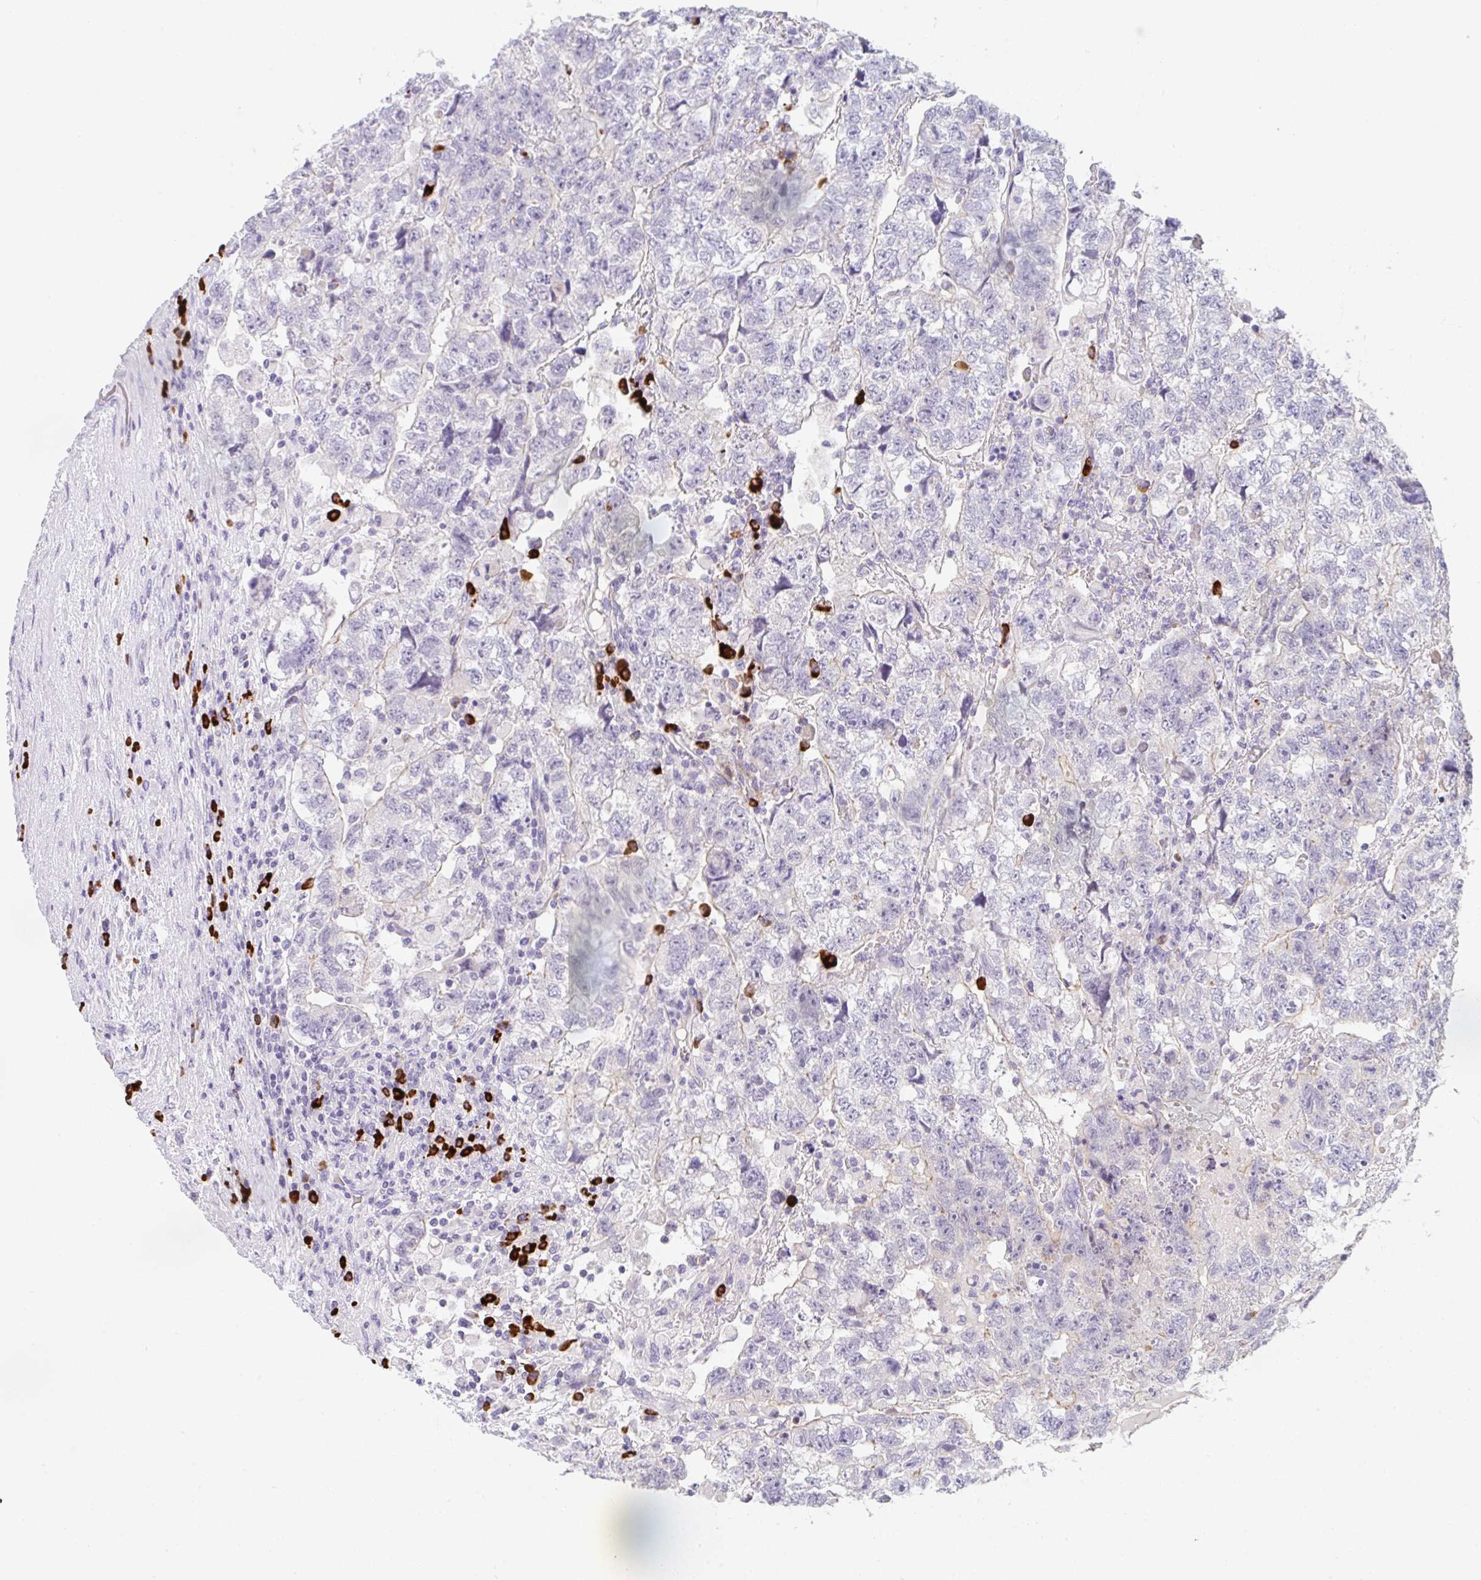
{"staining": {"intensity": "negative", "quantity": "none", "location": "none"}, "tissue": "testis cancer", "cell_type": "Tumor cells", "image_type": "cancer", "snomed": [{"axis": "morphology", "description": "Normal tissue, NOS"}, {"axis": "morphology", "description": "Carcinoma, Embryonal, NOS"}, {"axis": "topography", "description": "Testis"}], "caption": "Protein analysis of testis embryonal carcinoma displays no significant staining in tumor cells. (Immunohistochemistry (ihc), brightfield microscopy, high magnification).", "gene": "CACNA1S", "patient": {"sex": "male", "age": 36}}